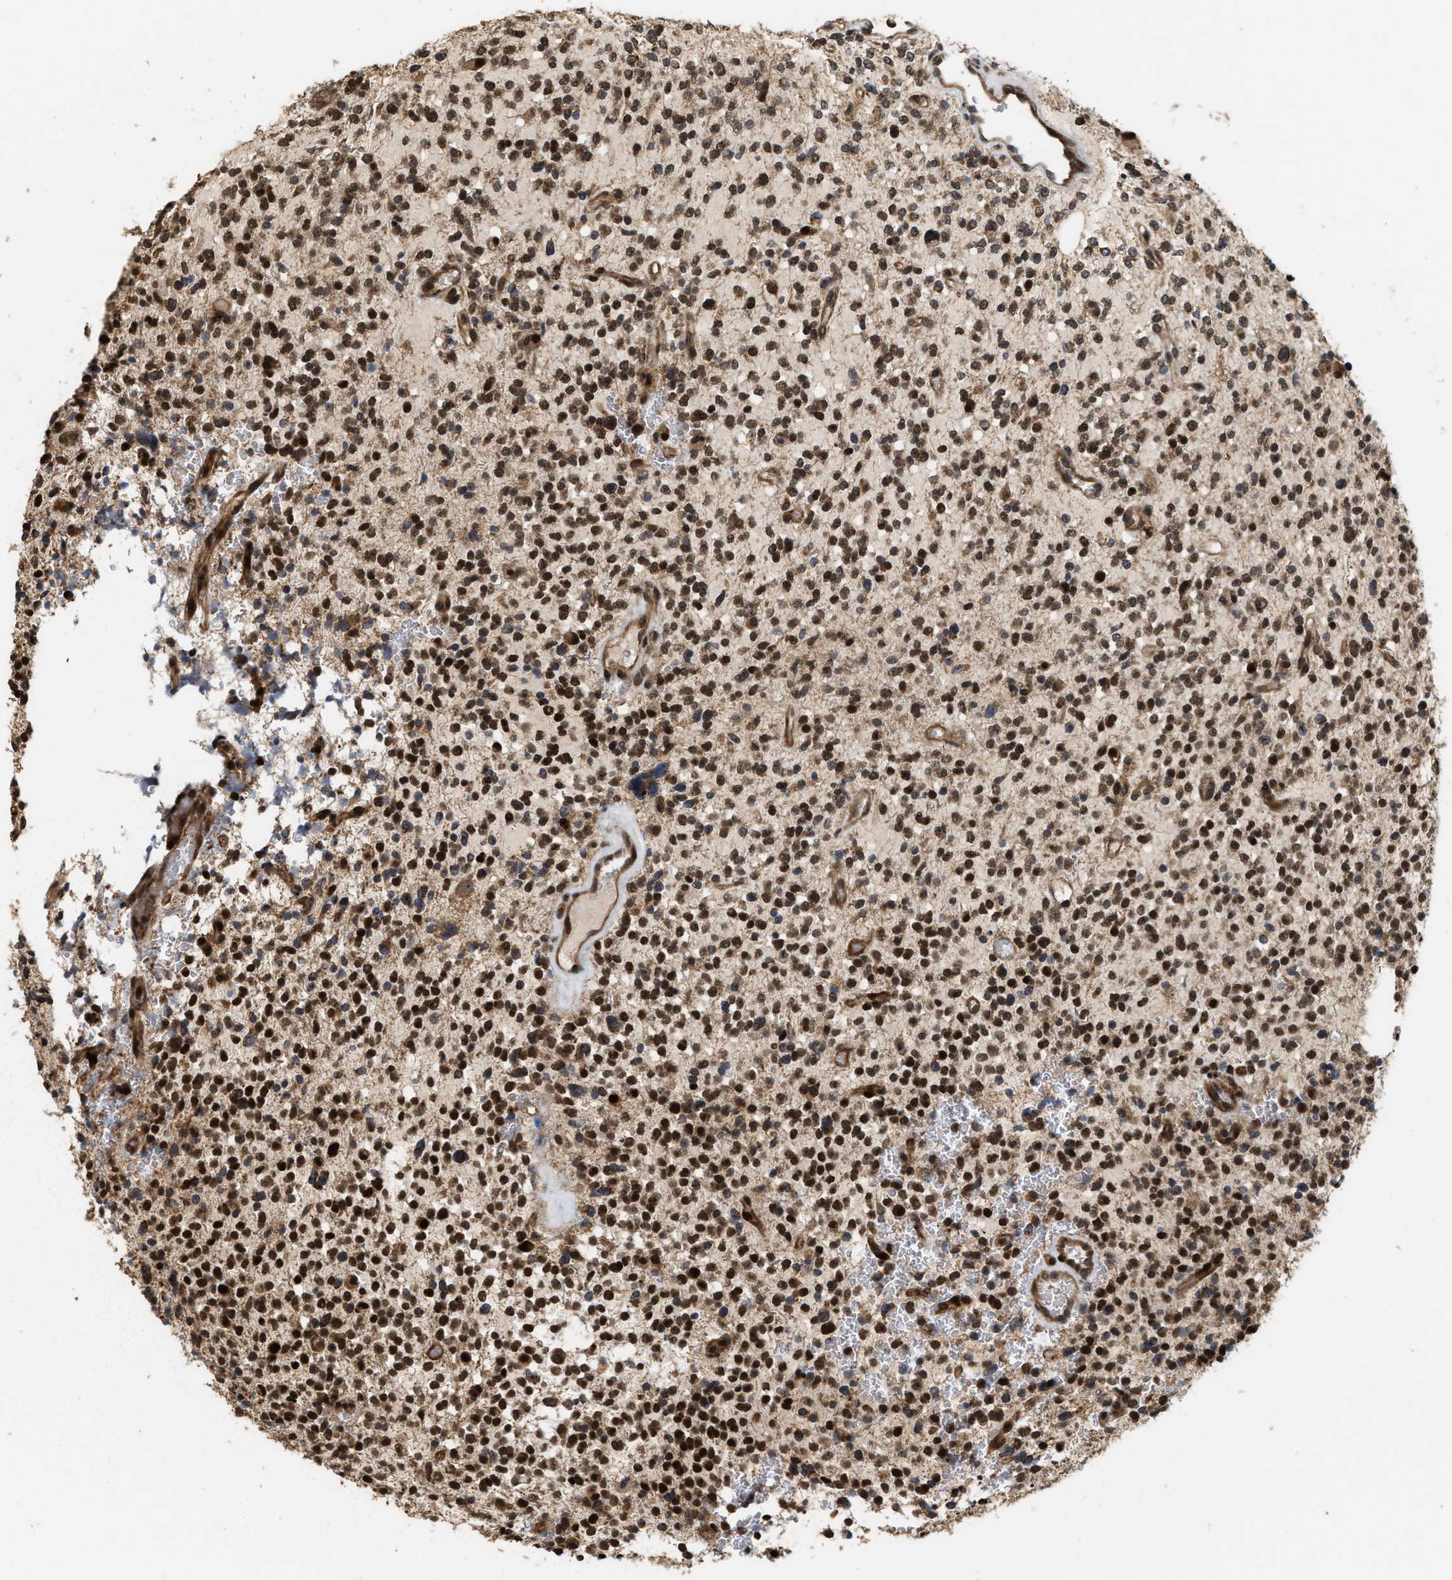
{"staining": {"intensity": "strong", "quantity": ">75%", "location": "nuclear"}, "tissue": "glioma", "cell_type": "Tumor cells", "image_type": "cancer", "snomed": [{"axis": "morphology", "description": "Glioma, malignant, High grade"}, {"axis": "topography", "description": "Brain"}], "caption": "Protein staining by immunohistochemistry exhibits strong nuclear staining in about >75% of tumor cells in high-grade glioma (malignant). (DAB (3,3'-diaminobenzidine) = brown stain, brightfield microscopy at high magnification).", "gene": "ELP2", "patient": {"sex": "male", "age": 48}}